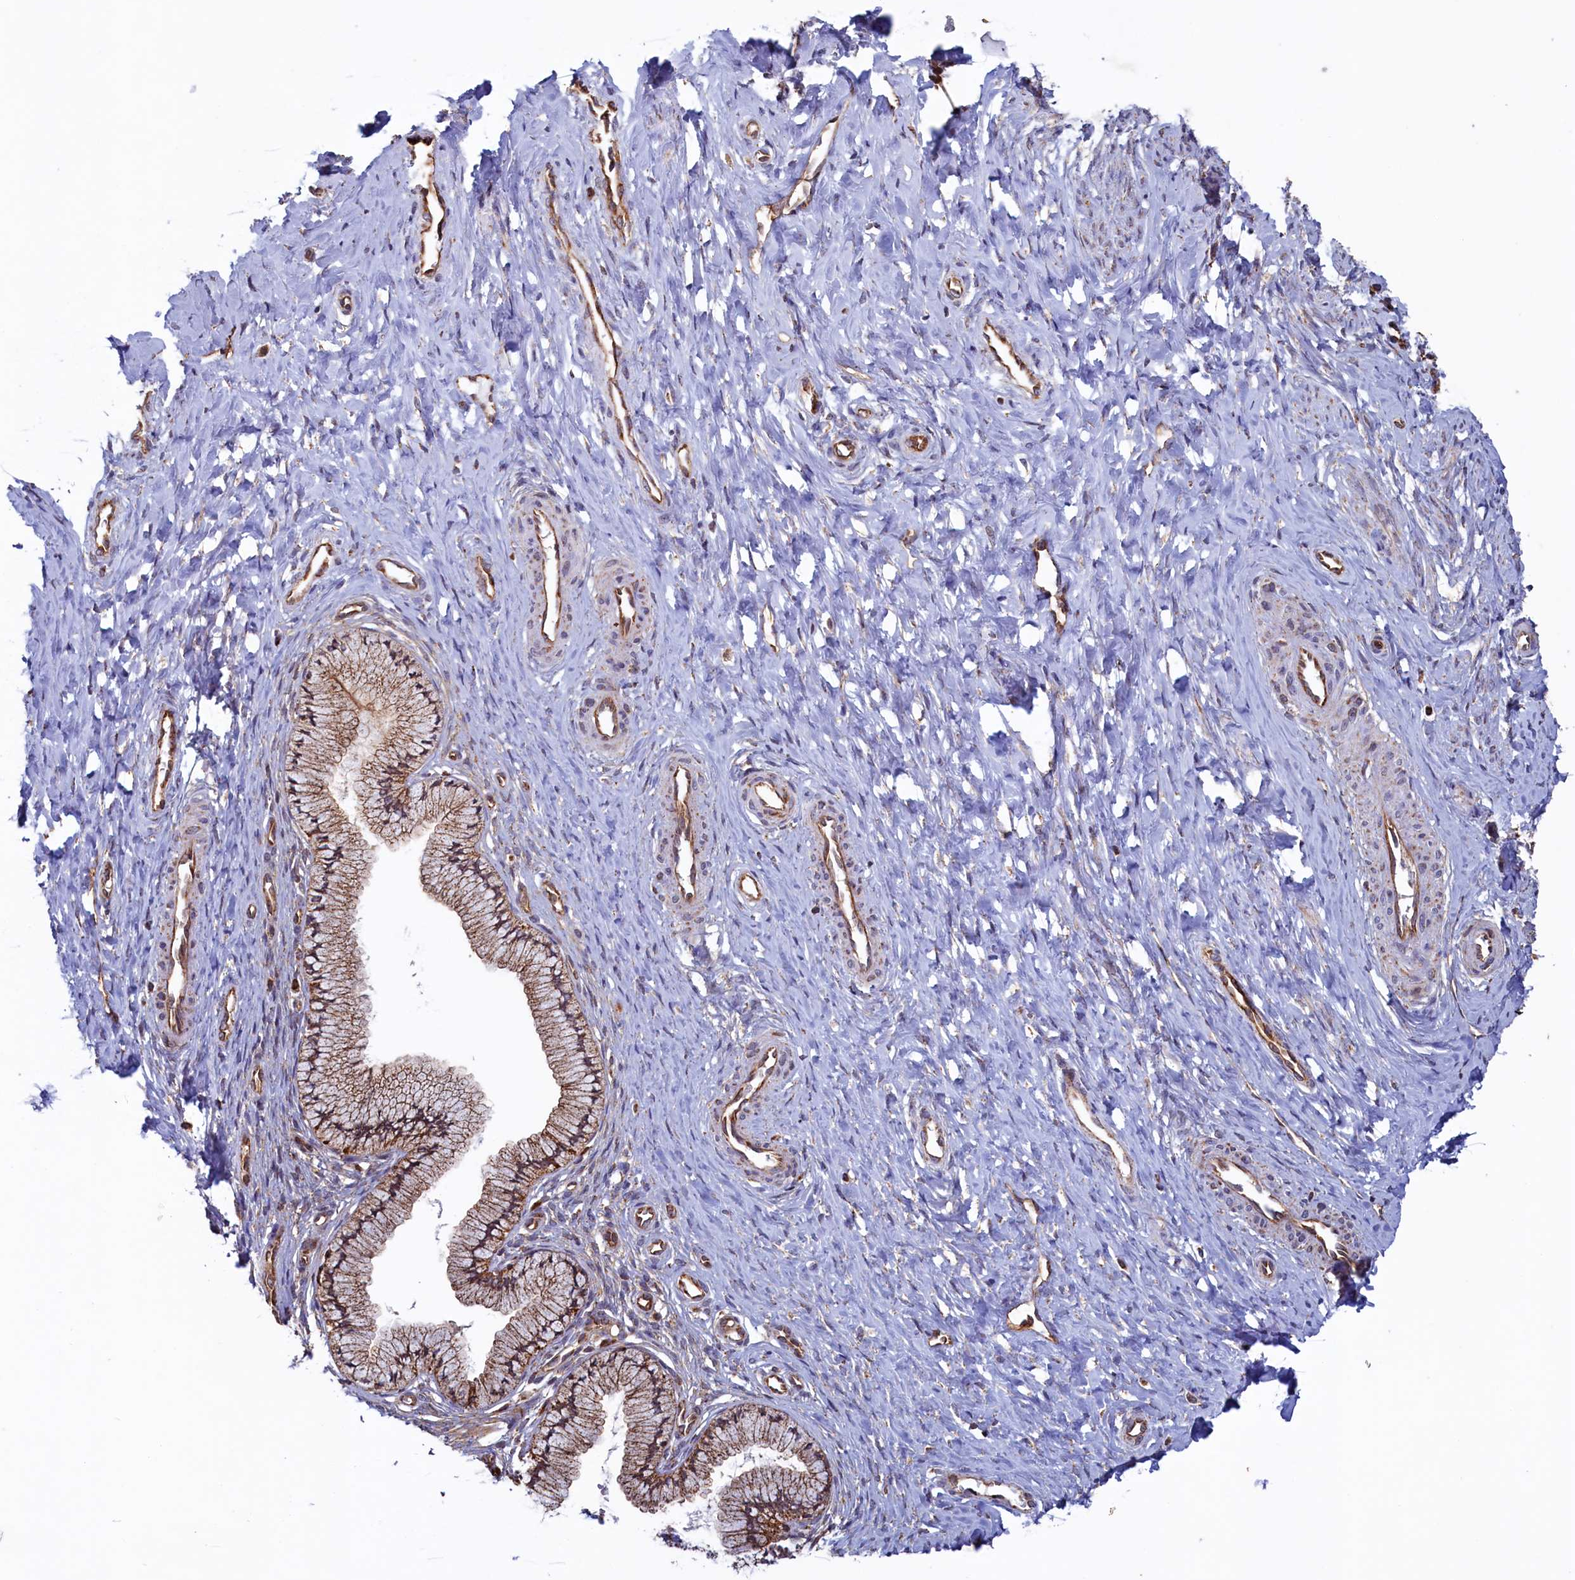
{"staining": {"intensity": "strong", "quantity": ">75%", "location": "cytoplasmic/membranous"}, "tissue": "cervix", "cell_type": "Glandular cells", "image_type": "normal", "snomed": [{"axis": "morphology", "description": "Normal tissue, NOS"}, {"axis": "topography", "description": "Cervix"}], "caption": "This is an image of immunohistochemistry staining of unremarkable cervix, which shows strong staining in the cytoplasmic/membranous of glandular cells.", "gene": "UBE3B", "patient": {"sex": "female", "age": 36}}